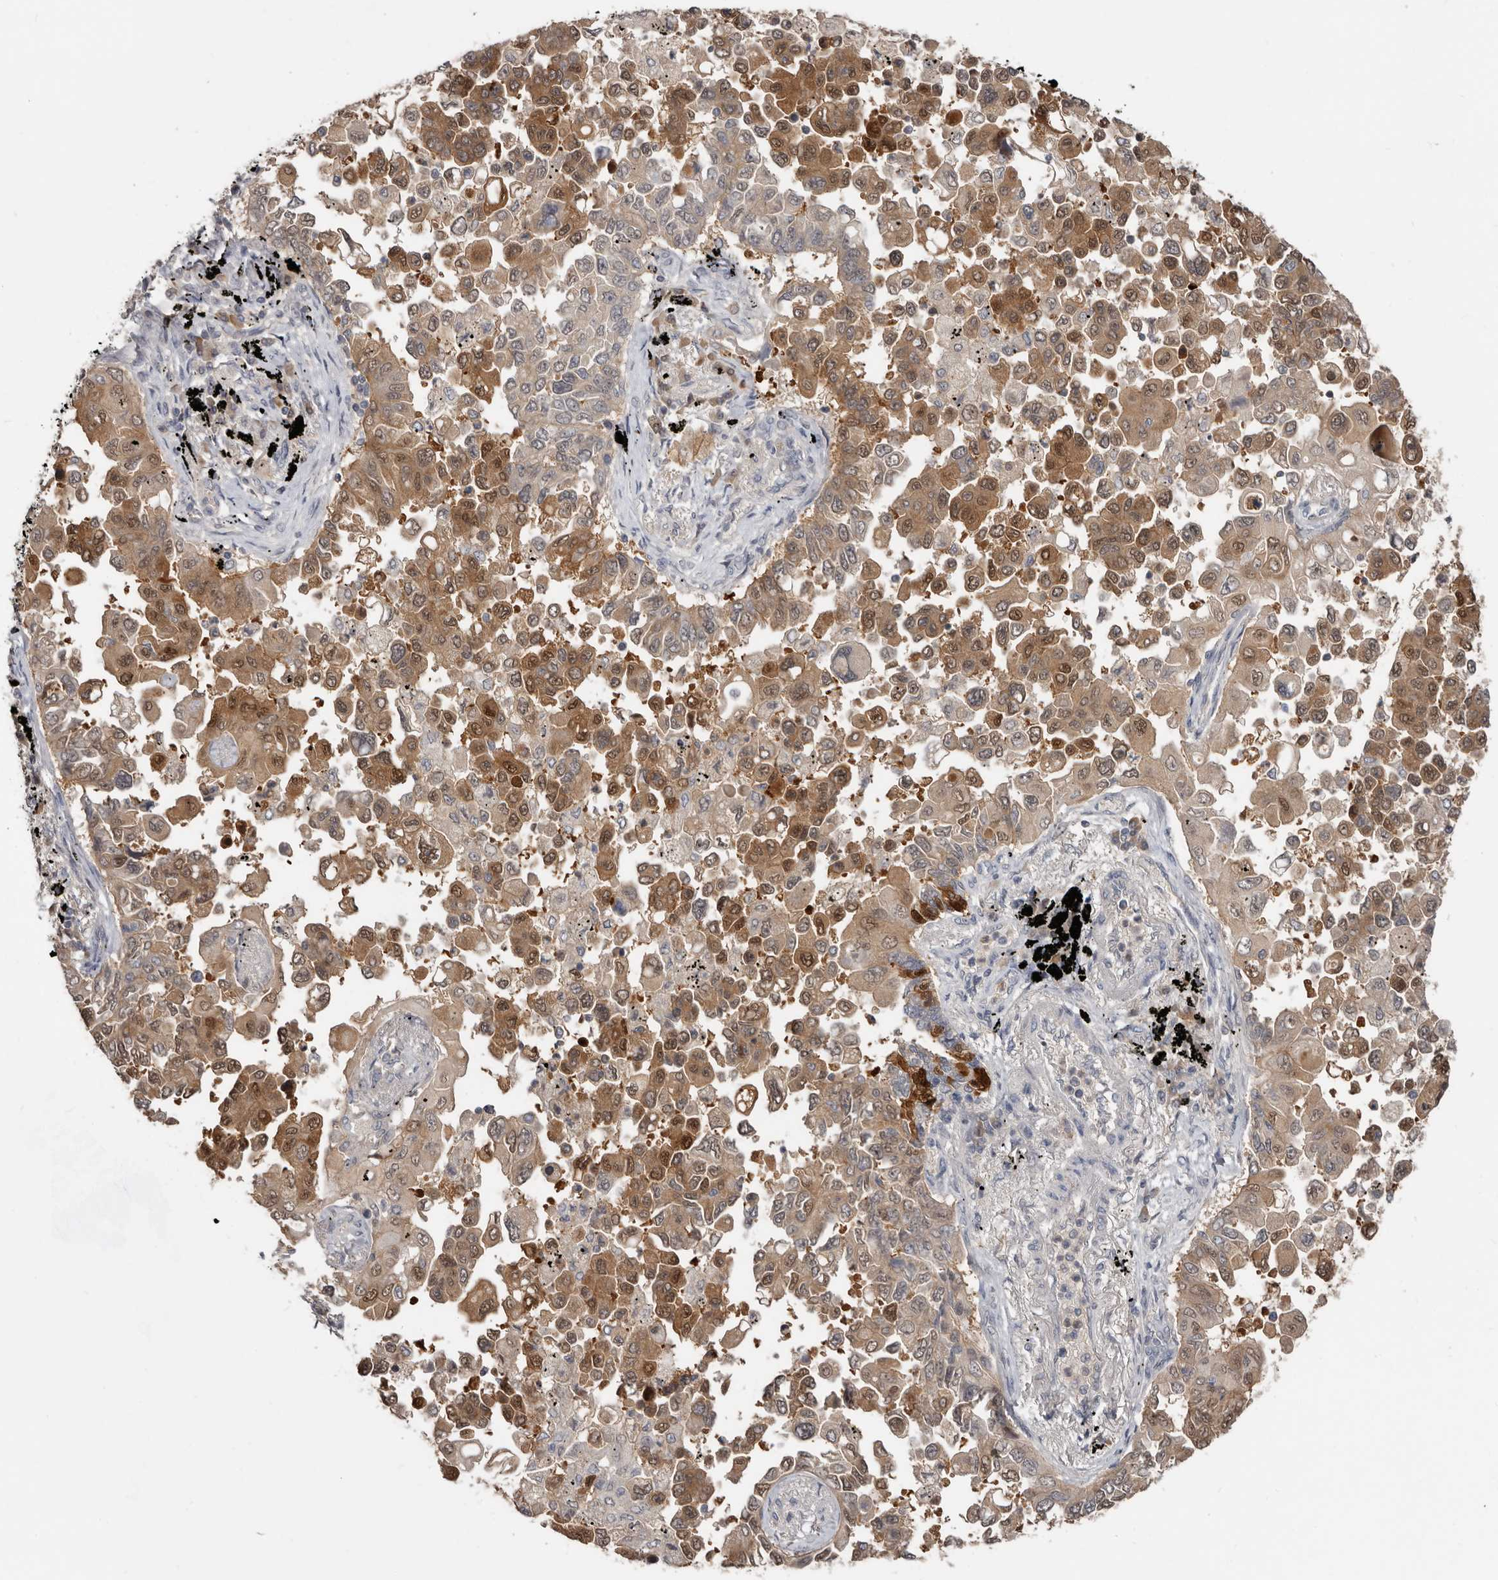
{"staining": {"intensity": "moderate", "quantity": ">75%", "location": "cytoplasmic/membranous,nuclear"}, "tissue": "lung cancer", "cell_type": "Tumor cells", "image_type": "cancer", "snomed": [{"axis": "morphology", "description": "Adenocarcinoma, NOS"}, {"axis": "topography", "description": "Lung"}], "caption": "Immunohistochemistry (DAB (3,3'-diaminobenzidine)) staining of human adenocarcinoma (lung) displays moderate cytoplasmic/membranous and nuclear protein staining in about >75% of tumor cells.", "gene": "RBKS", "patient": {"sex": "female", "age": 67}}